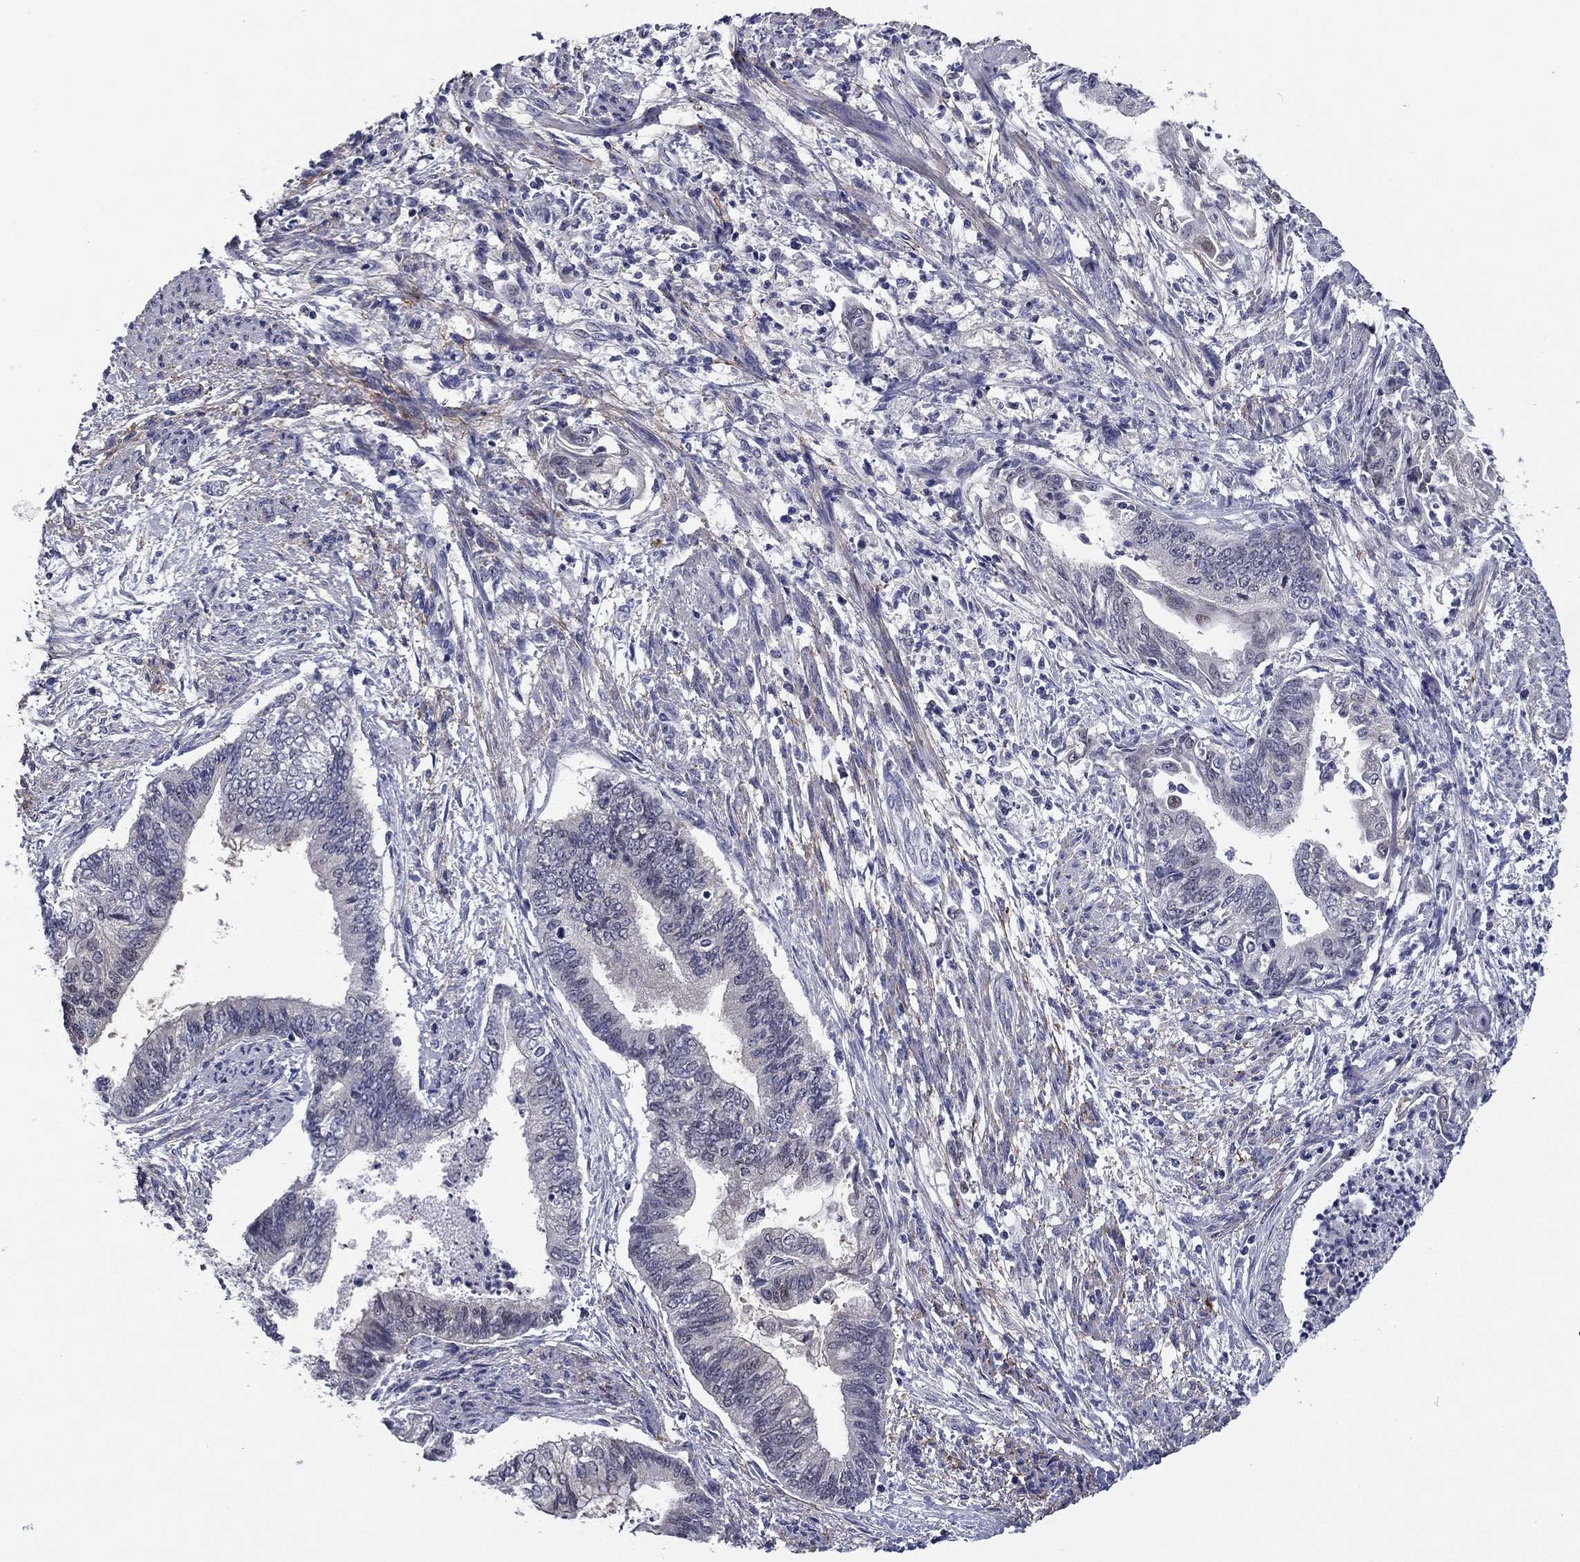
{"staining": {"intensity": "negative", "quantity": "none", "location": "none"}, "tissue": "endometrial cancer", "cell_type": "Tumor cells", "image_type": "cancer", "snomed": [{"axis": "morphology", "description": "Adenocarcinoma, NOS"}, {"axis": "topography", "description": "Endometrium"}], "caption": "A high-resolution image shows immunohistochemistry staining of adenocarcinoma (endometrial), which displays no significant staining in tumor cells. (DAB immunohistochemistry, high magnification).", "gene": "REXO5", "patient": {"sex": "female", "age": 65}}